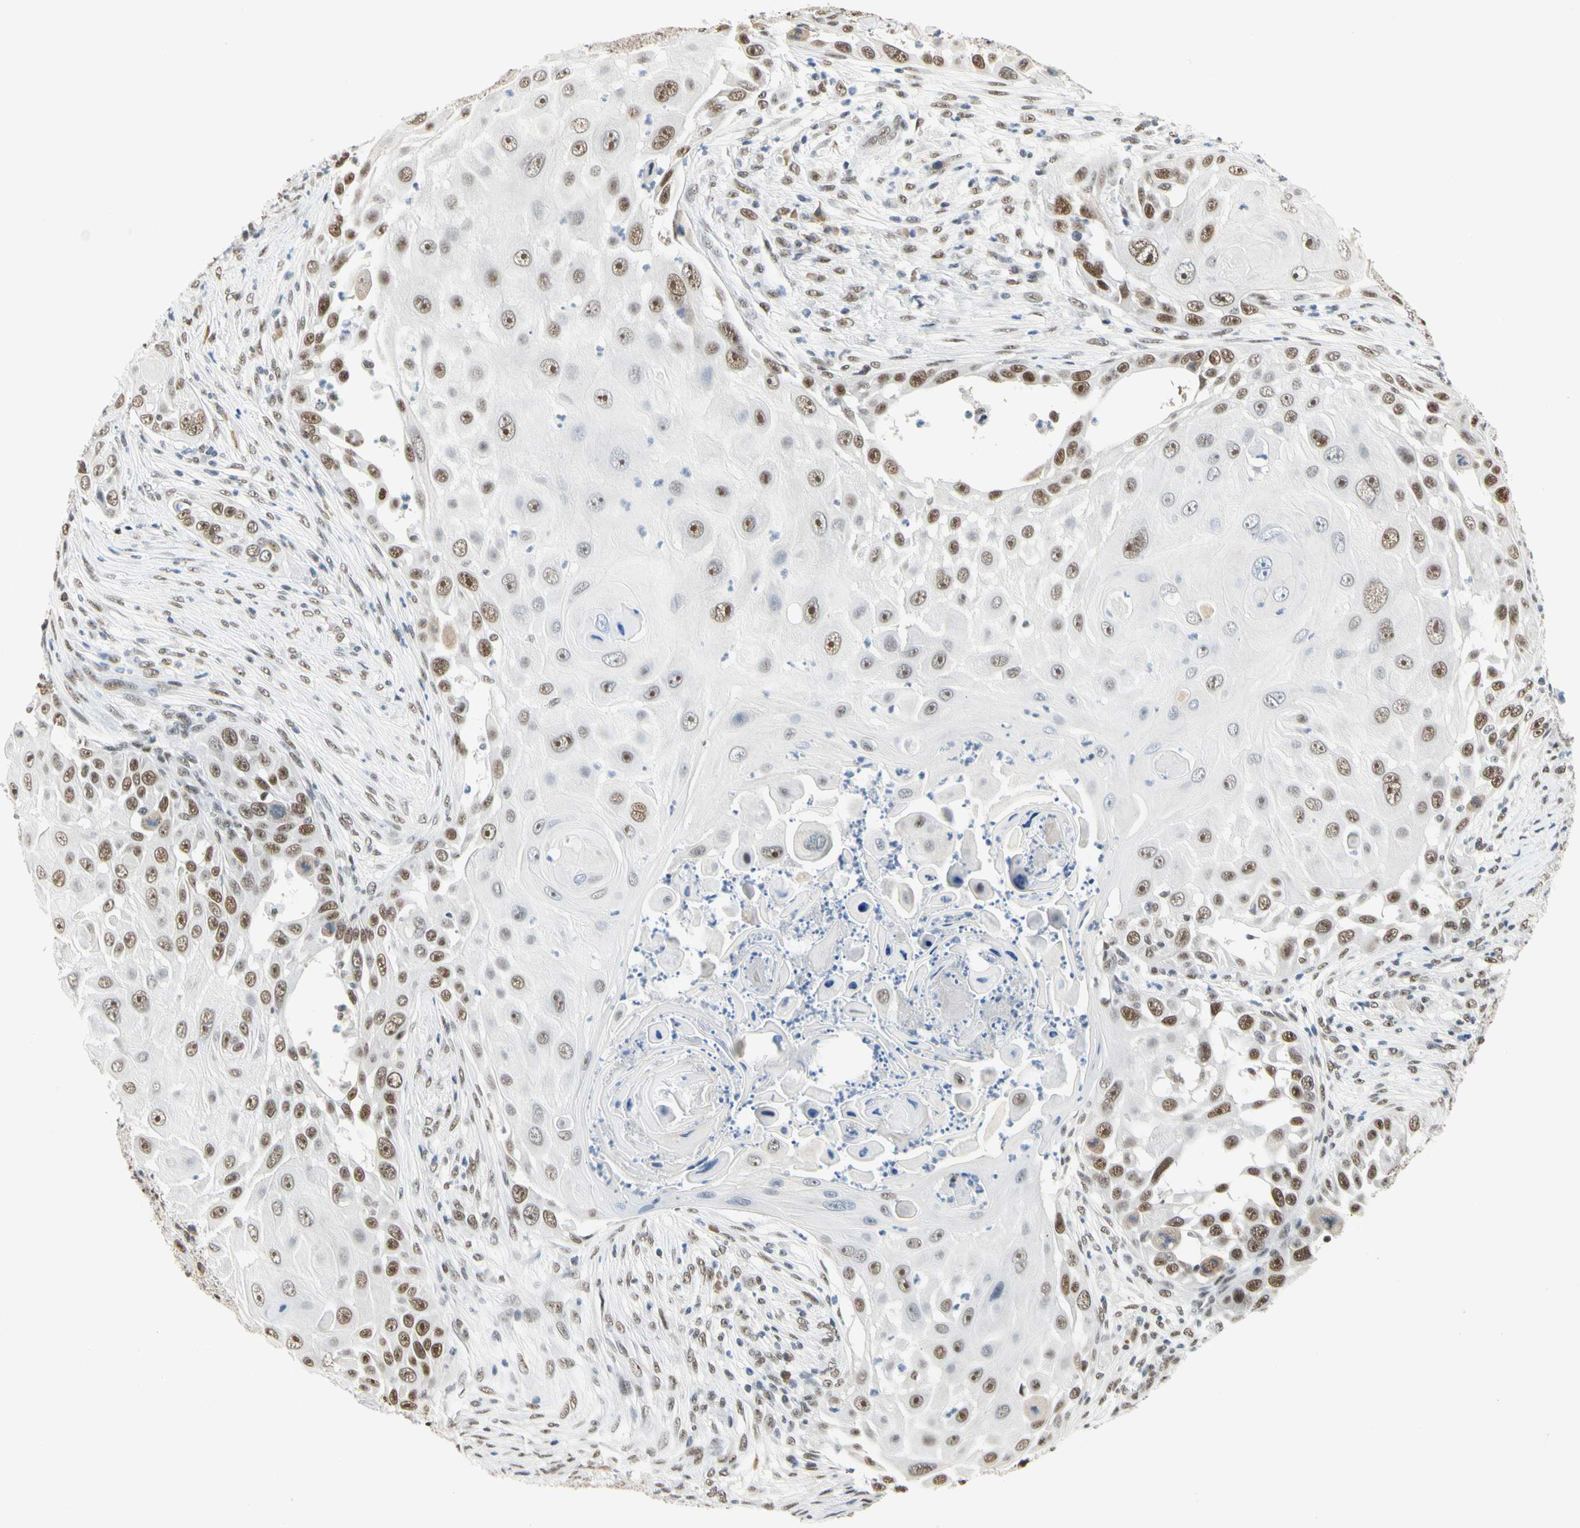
{"staining": {"intensity": "moderate", "quantity": ">75%", "location": "nuclear"}, "tissue": "skin cancer", "cell_type": "Tumor cells", "image_type": "cancer", "snomed": [{"axis": "morphology", "description": "Squamous cell carcinoma, NOS"}, {"axis": "topography", "description": "Skin"}], "caption": "Moderate nuclear positivity for a protein is appreciated in about >75% of tumor cells of skin squamous cell carcinoma using immunohistochemistry (IHC).", "gene": "ZSCAN16", "patient": {"sex": "female", "age": 44}}